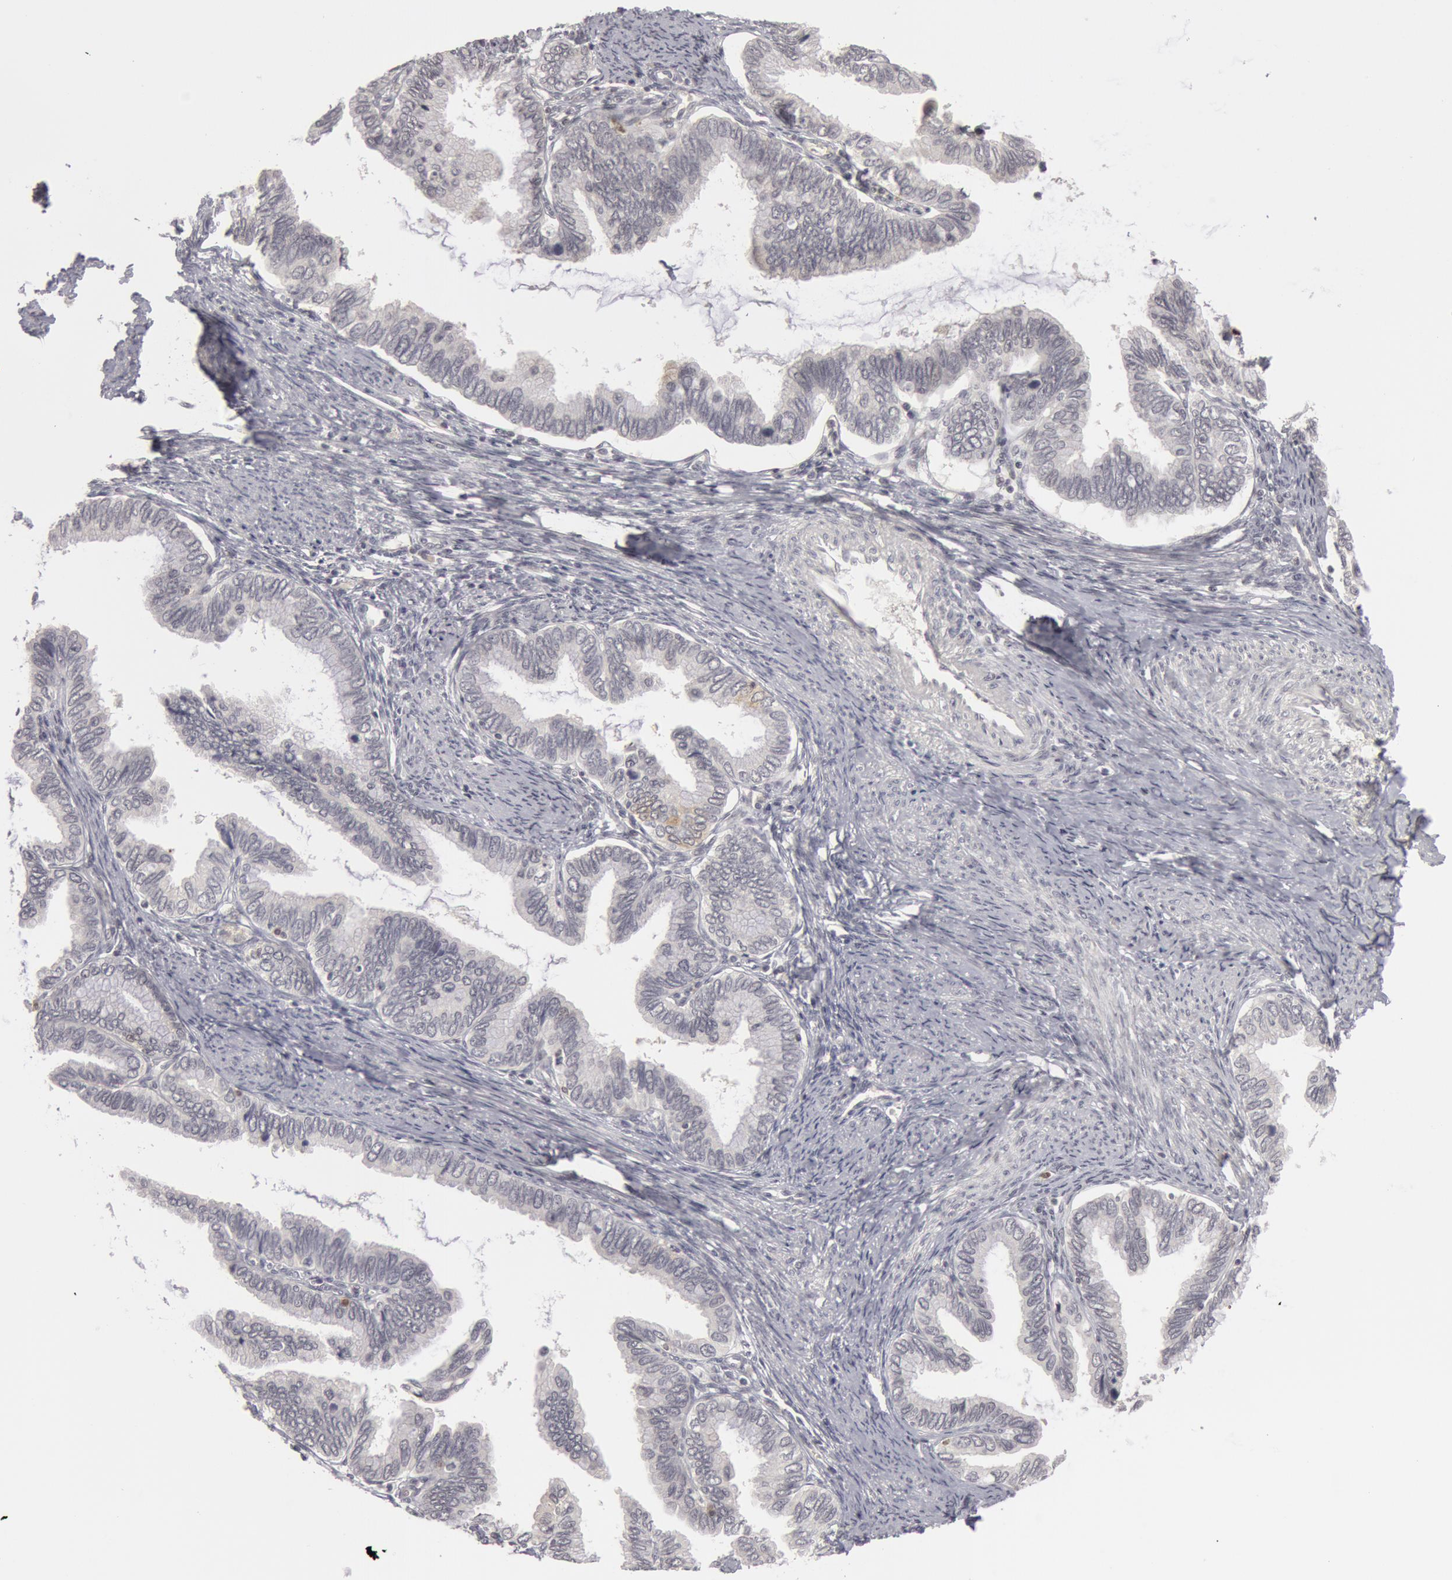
{"staining": {"intensity": "negative", "quantity": "none", "location": "none"}, "tissue": "cervical cancer", "cell_type": "Tumor cells", "image_type": "cancer", "snomed": [{"axis": "morphology", "description": "Adenocarcinoma, NOS"}, {"axis": "topography", "description": "Cervix"}], "caption": "This is a histopathology image of immunohistochemistry staining of cervical cancer (adenocarcinoma), which shows no staining in tumor cells.", "gene": "OASL", "patient": {"sex": "female", "age": 49}}